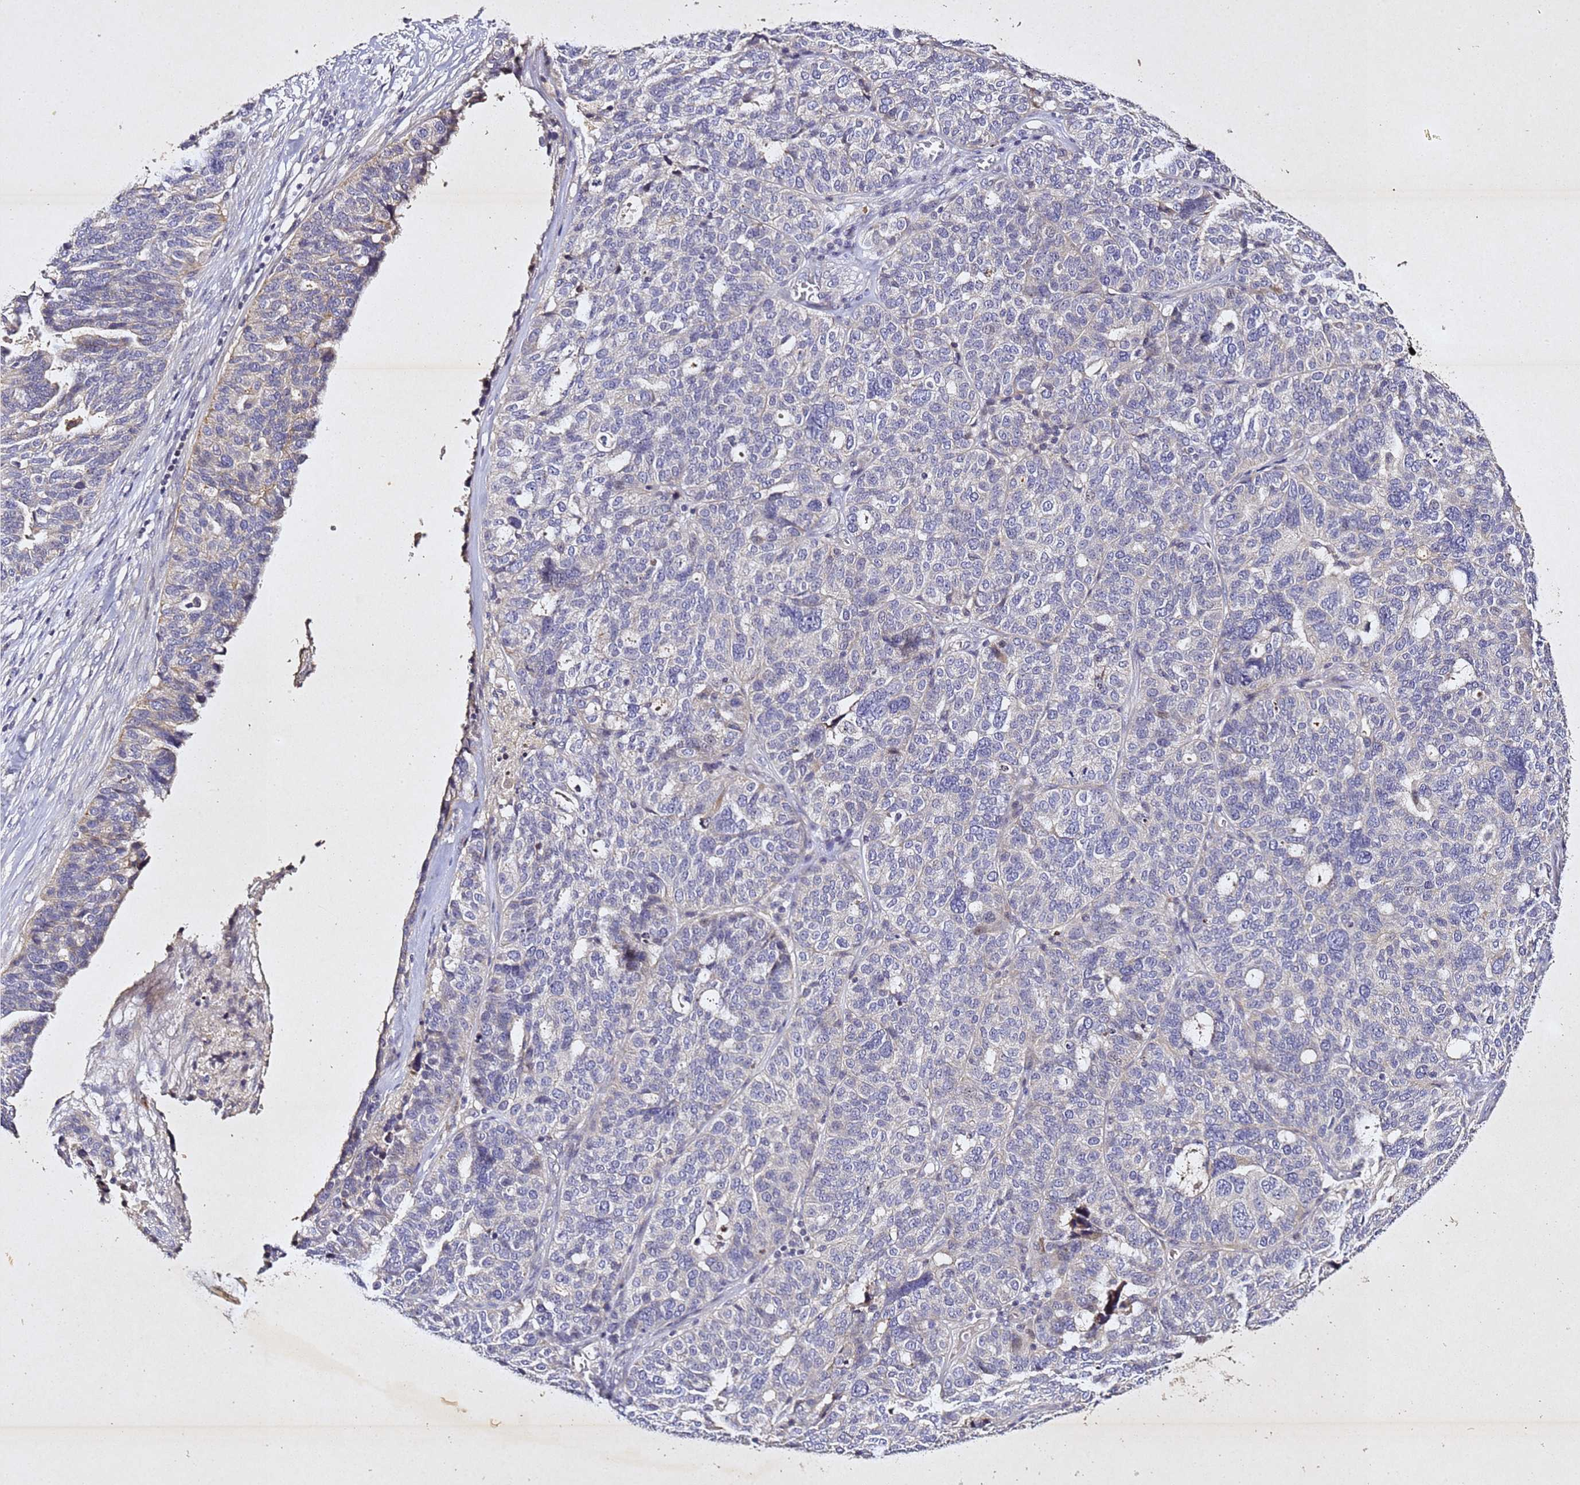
{"staining": {"intensity": "negative", "quantity": "none", "location": "none"}, "tissue": "ovarian cancer", "cell_type": "Tumor cells", "image_type": "cancer", "snomed": [{"axis": "morphology", "description": "Cystadenocarcinoma, serous, NOS"}, {"axis": "topography", "description": "Ovary"}], "caption": "Tumor cells show no significant protein positivity in ovarian cancer.", "gene": "SV2B", "patient": {"sex": "female", "age": 59}}